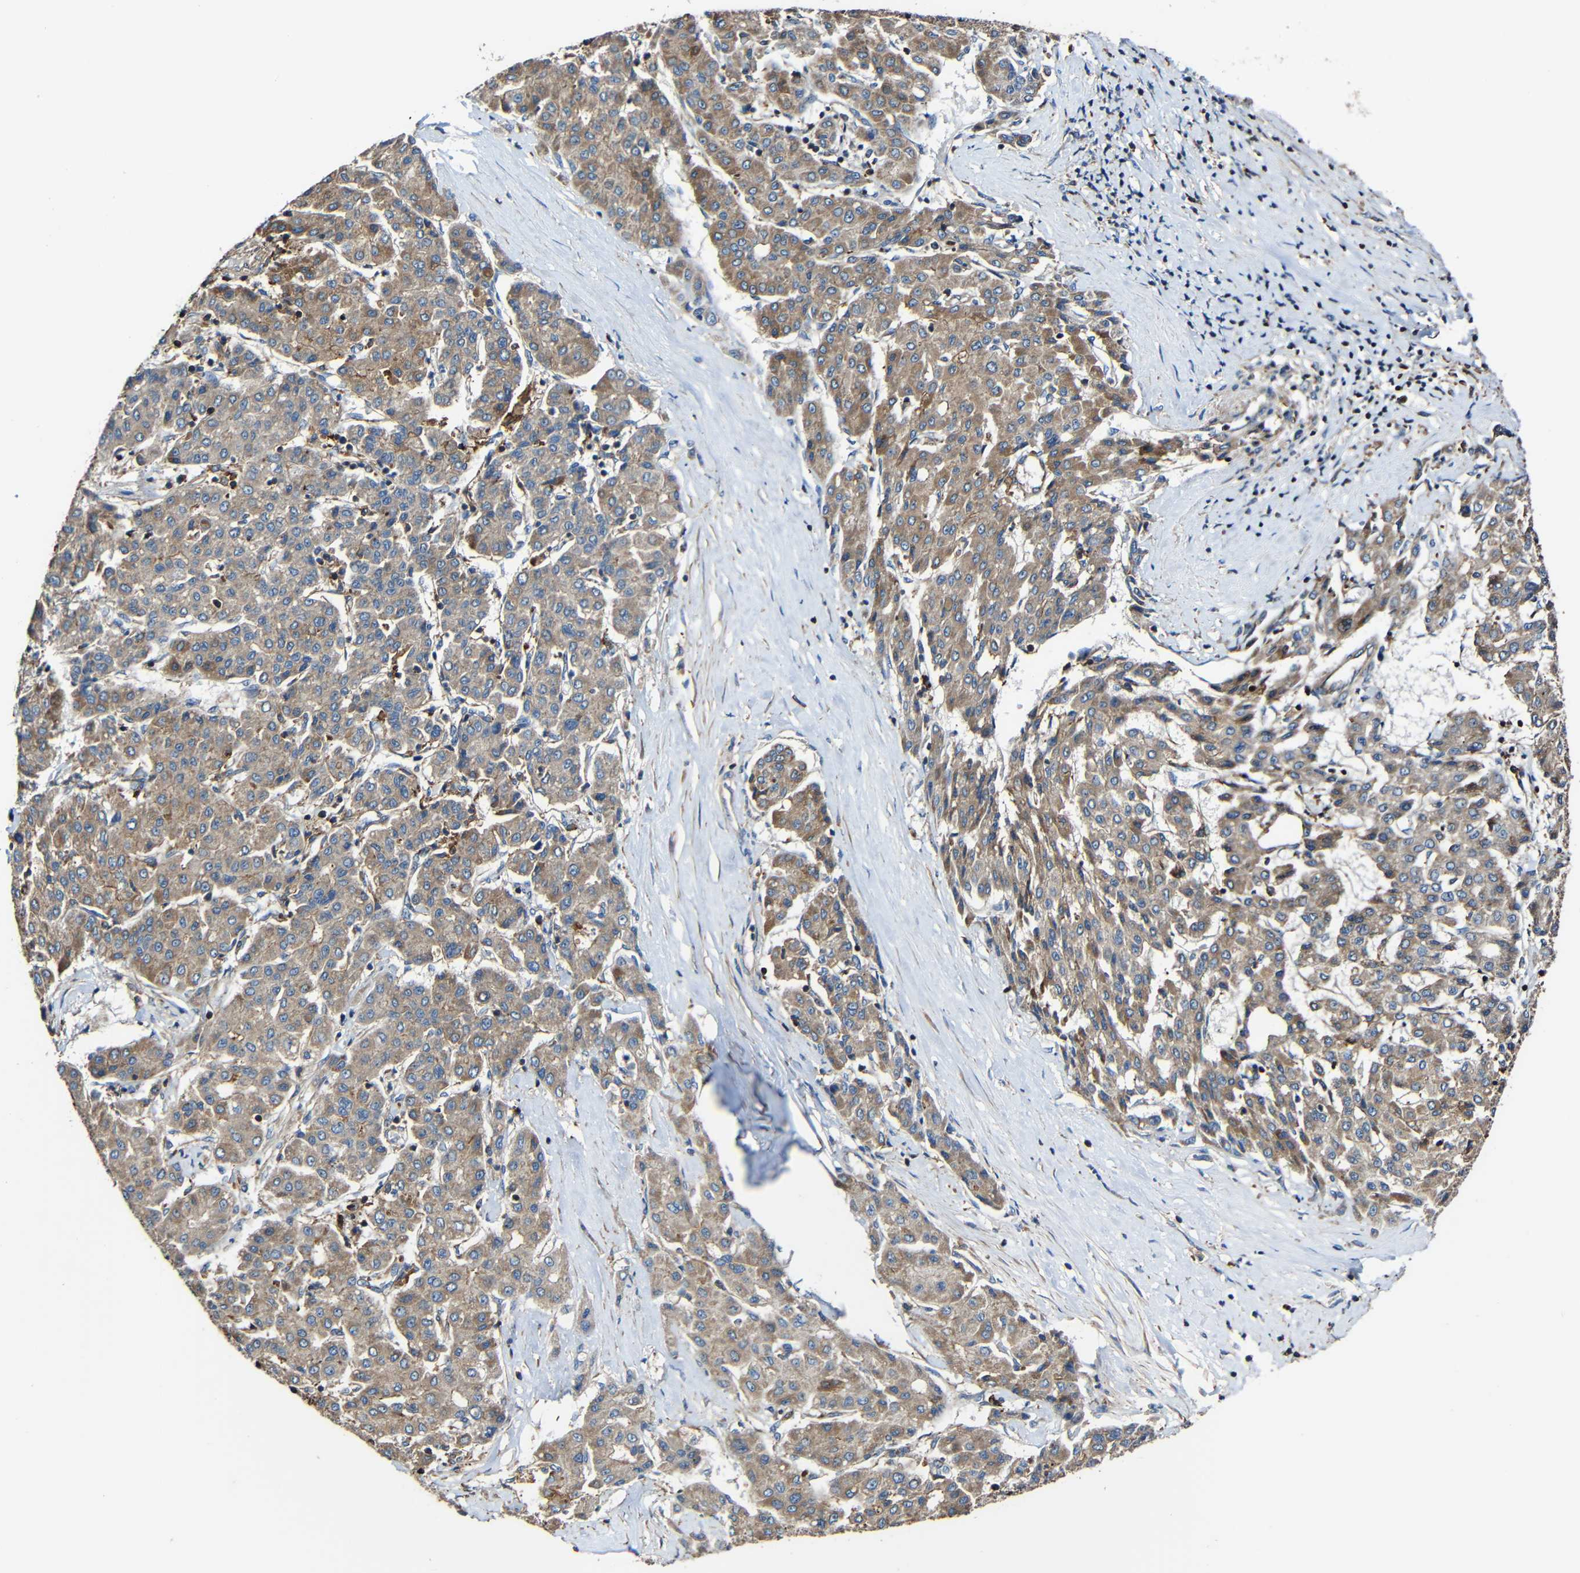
{"staining": {"intensity": "moderate", "quantity": ">75%", "location": "cytoplasmic/membranous"}, "tissue": "liver cancer", "cell_type": "Tumor cells", "image_type": "cancer", "snomed": [{"axis": "morphology", "description": "Carcinoma, Hepatocellular, NOS"}, {"axis": "topography", "description": "Liver"}], "caption": "Liver hepatocellular carcinoma stained for a protein (brown) reveals moderate cytoplasmic/membranous positive expression in approximately >75% of tumor cells.", "gene": "RHOT2", "patient": {"sex": "male", "age": 65}}